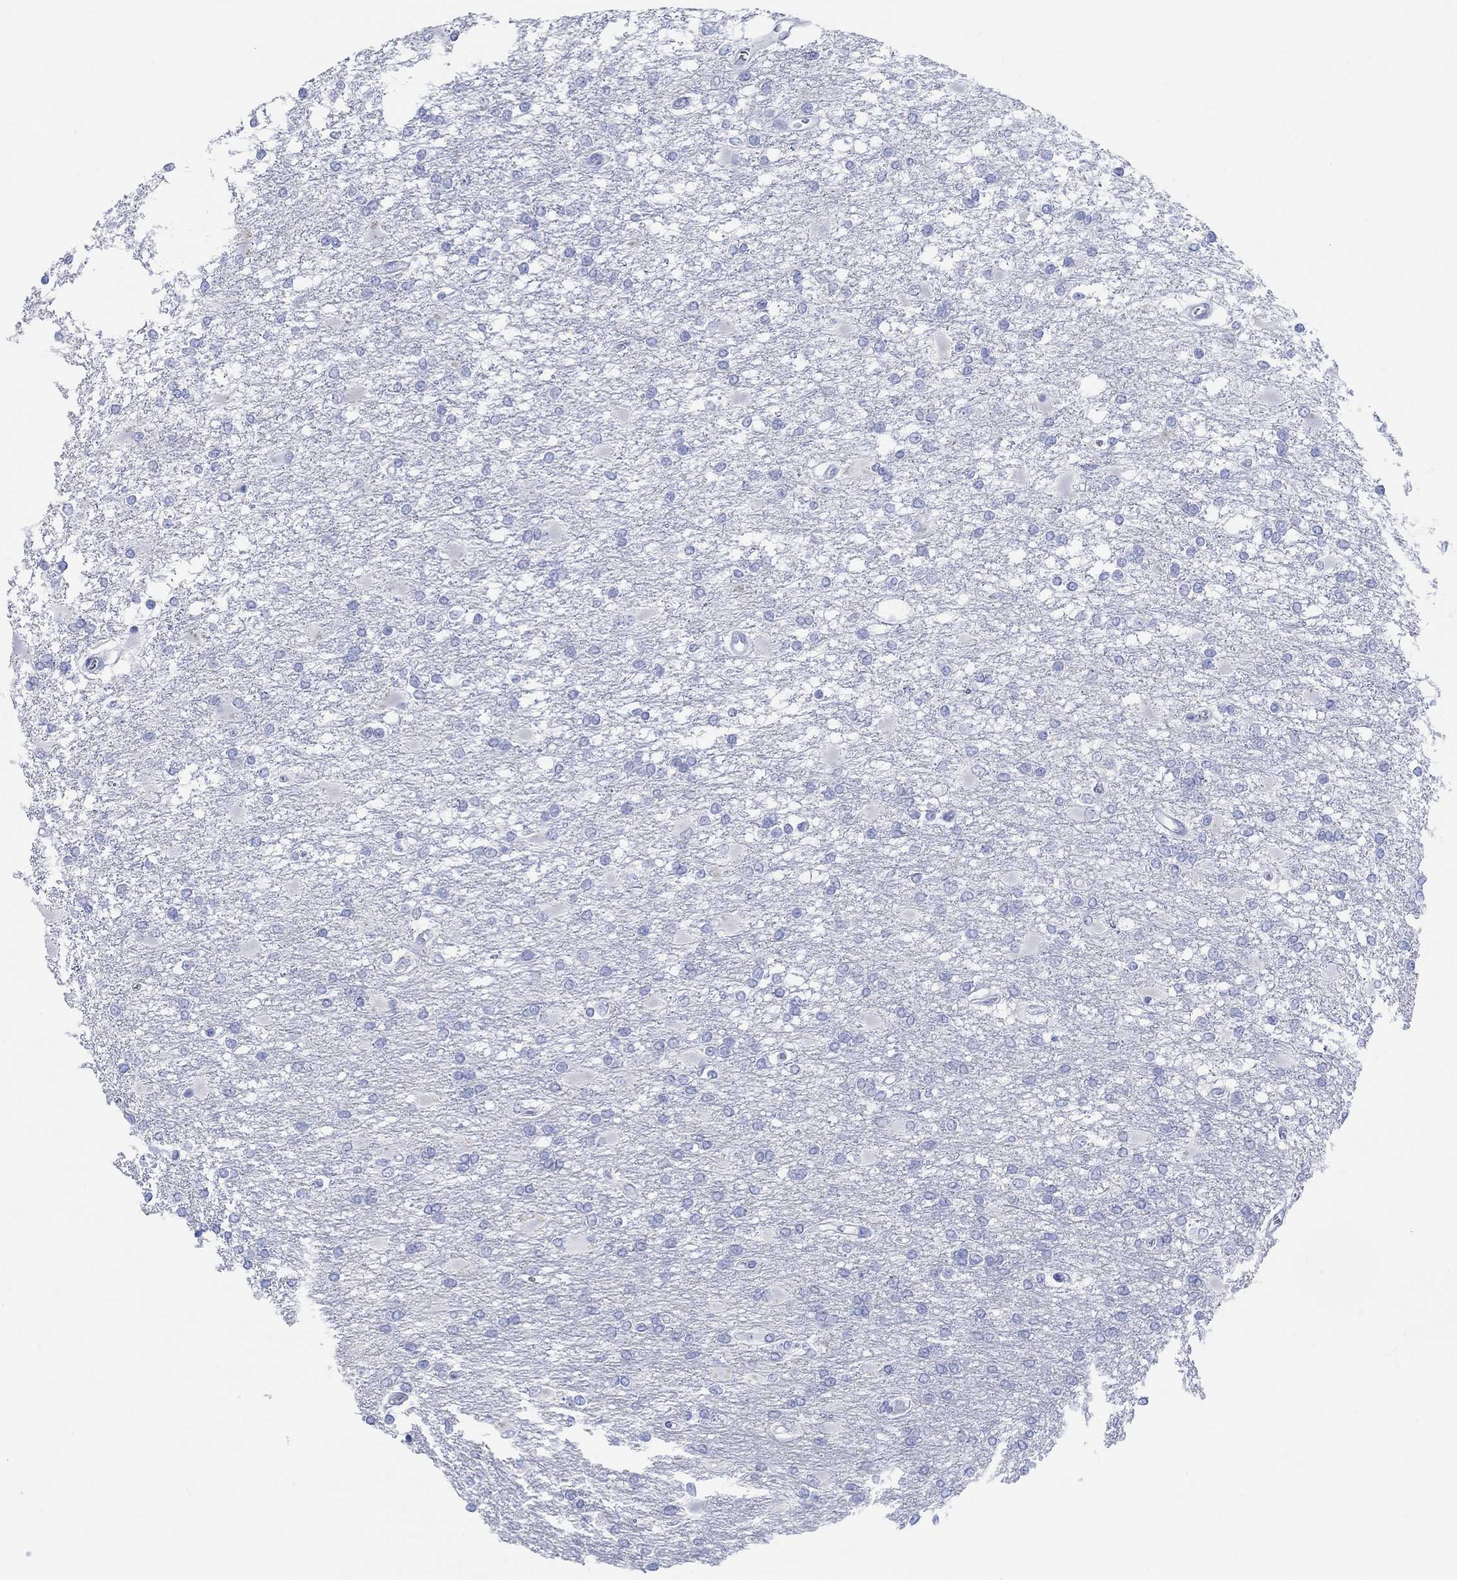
{"staining": {"intensity": "negative", "quantity": "none", "location": "none"}, "tissue": "glioma", "cell_type": "Tumor cells", "image_type": "cancer", "snomed": [{"axis": "morphology", "description": "Glioma, malignant, High grade"}, {"axis": "topography", "description": "Cerebral cortex"}], "caption": "Malignant glioma (high-grade) was stained to show a protein in brown. There is no significant expression in tumor cells.", "gene": "AK8", "patient": {"sex": "male", "age": 79}}